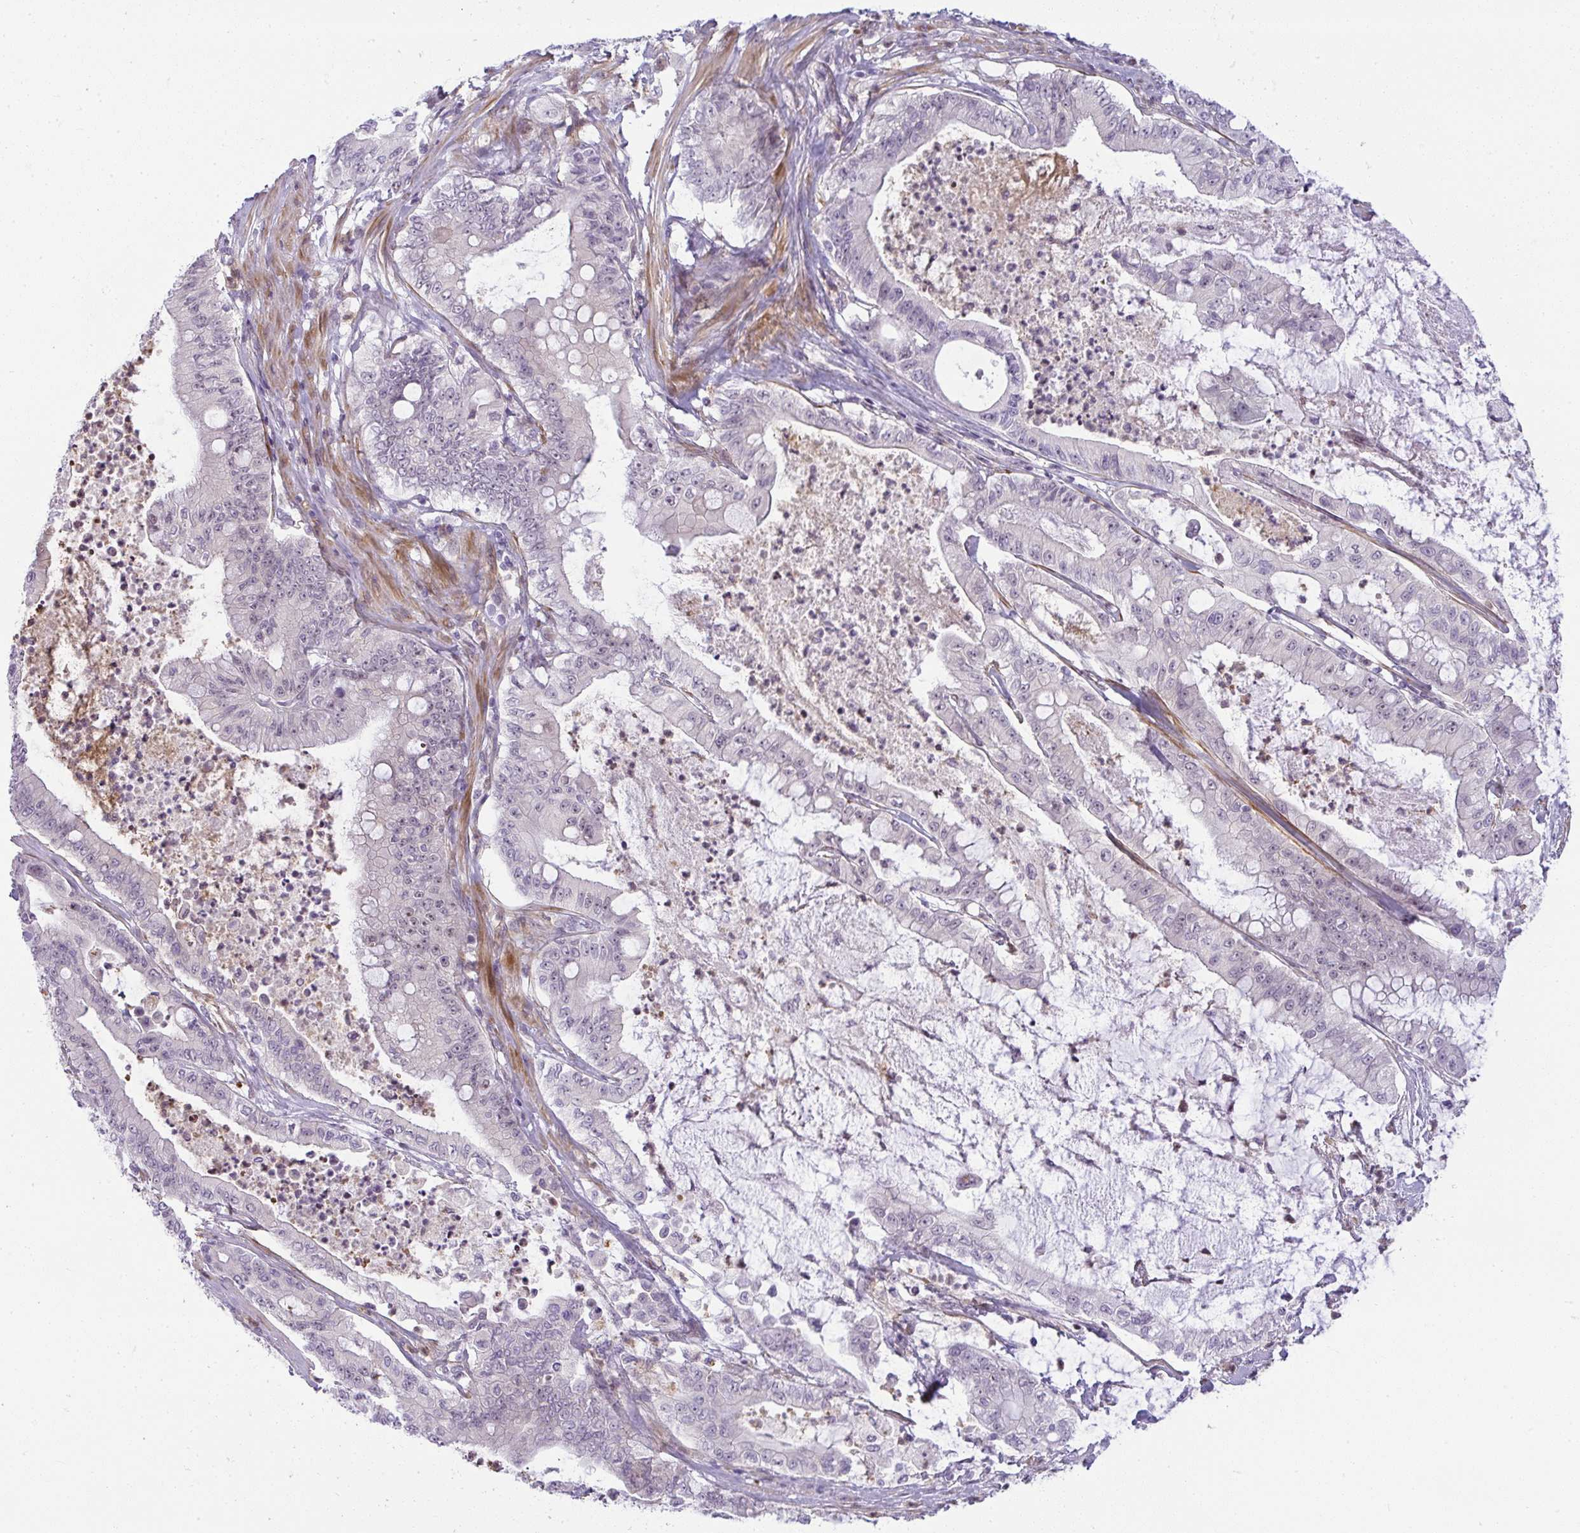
{"staining": {"intensity": "negative", "quantity": "none", "location": "none"}, "tissue": "pancreatic cancer", "cell_type": "Tumor cells", "image_type": "cancer", "snomed": [{"axis": "morphology", "description": "Adenocarcinoma, NOS"}, {"axis": "topography", "description": "Pancreas"}], "caption": "This is an IHC image of human pancreatic cancer. There is no staining in tumor cells.", "gene": "DZIP1", "patient": {"sex": "male", "age": 71}}